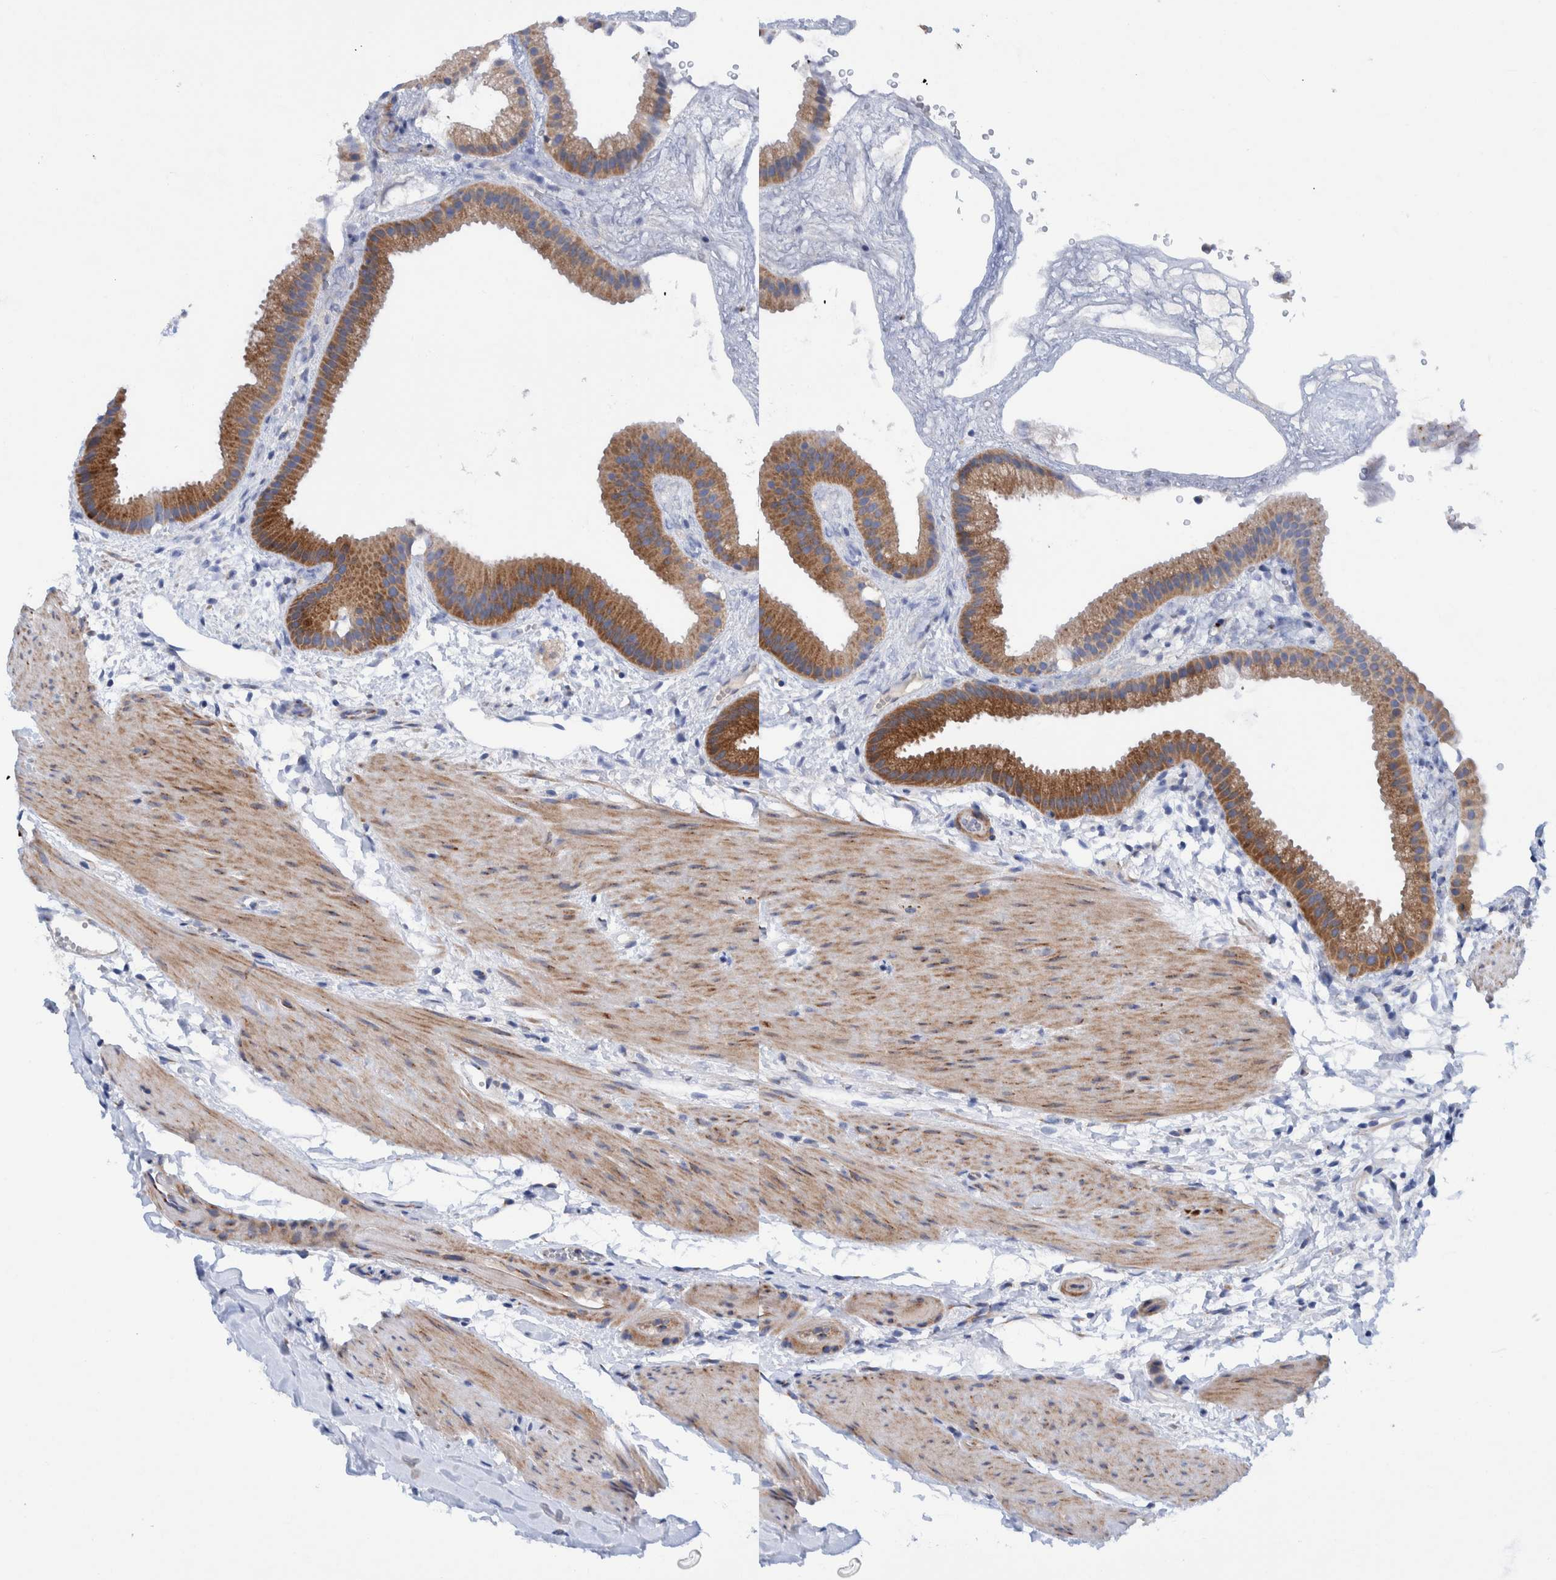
{"staining": {"intensity": "strong", "quantity": ">75%", "location": "cytoplasmic/membranous"}, "tissue": "gallbladder", "cell_type": "Glandular cells", "image_type": "normal", "snomed": [{"axis": "morphology", "description": "Normal tissue, NOS"}, {"axis": "topography", "description": "Gallbladder"}], "caption": "Immunohistochemical staining of normal human gallbladder demonstrates strong cytoplasmic/membranous protein staining in about >75% of glandular cells.", "gene": "TRIM58", "patient": {"sex": "female", "age": 64}}